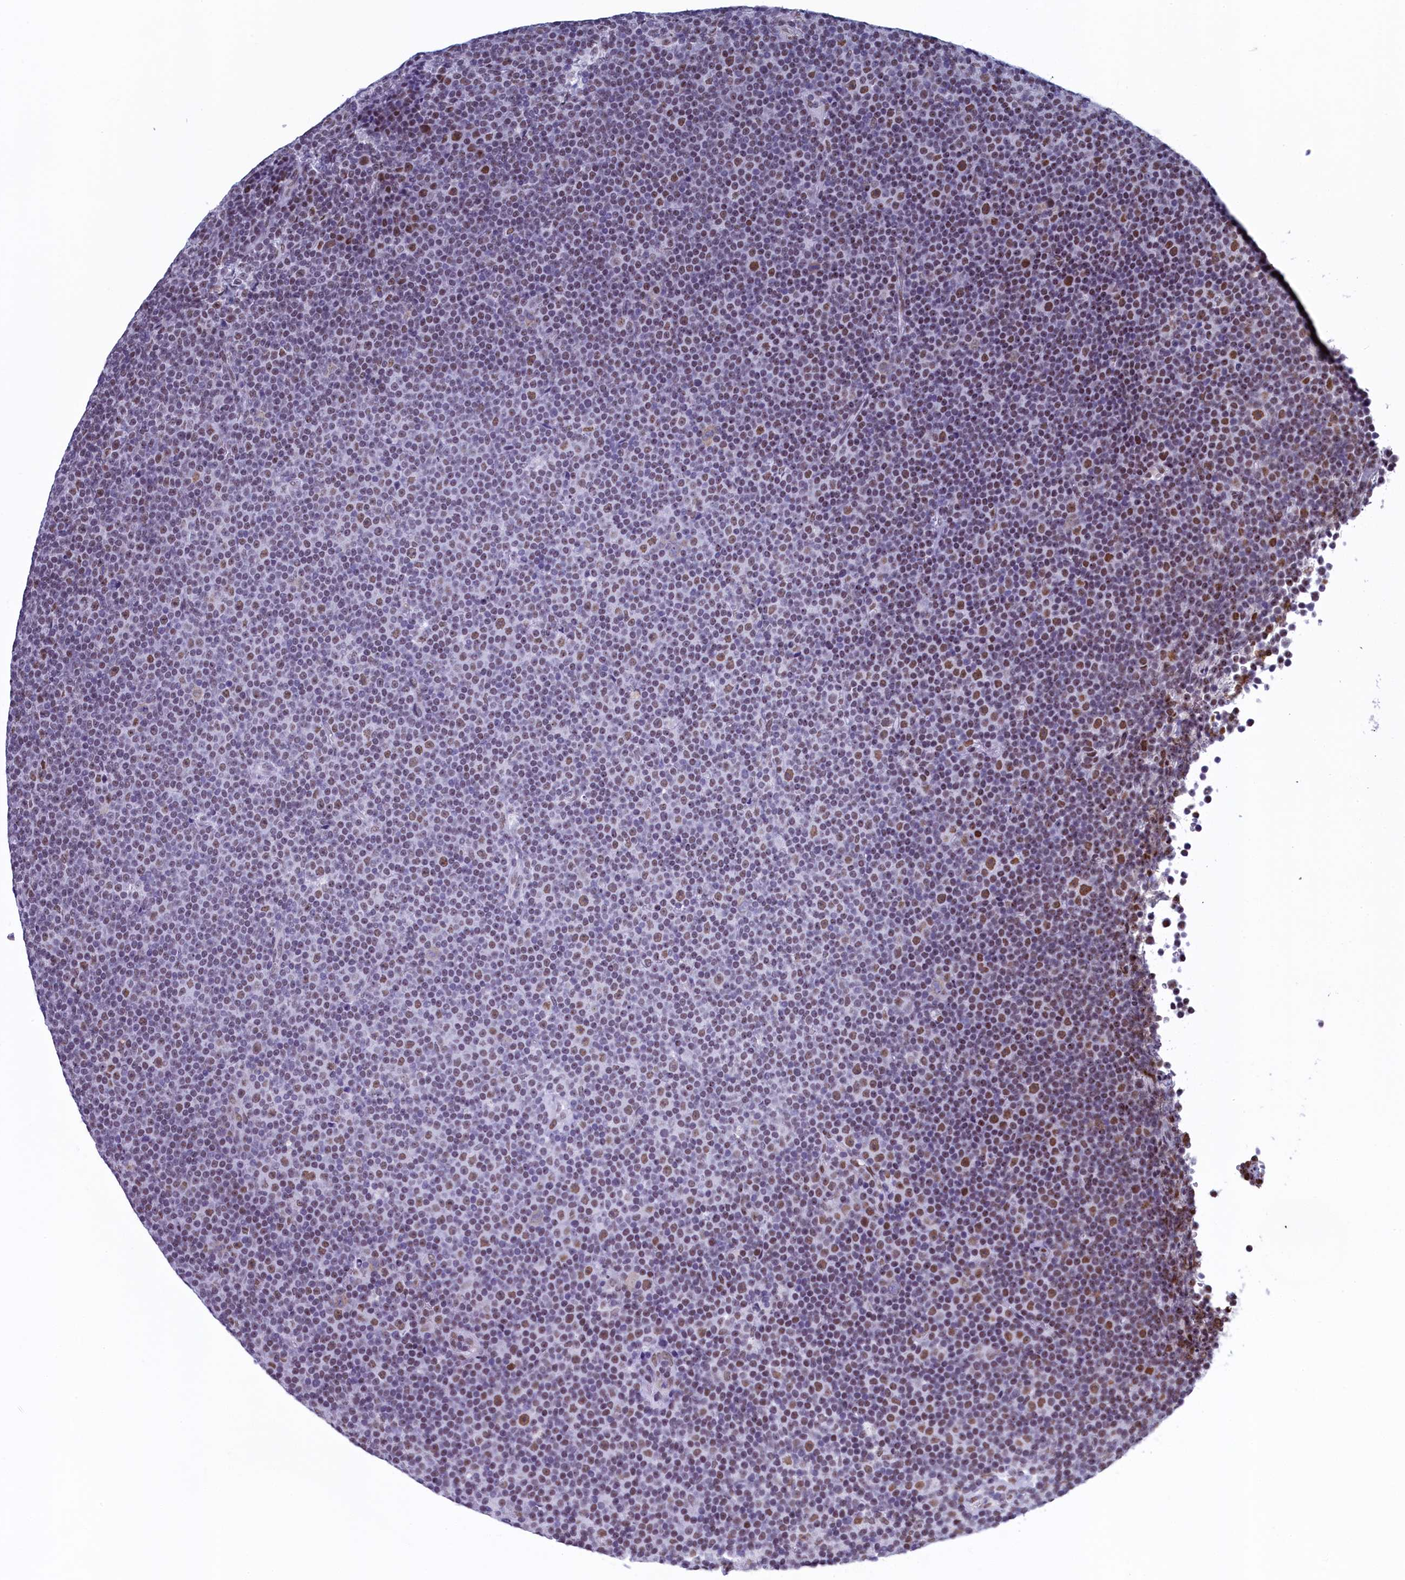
{"staining": {"intensity": "moderate", "quantity": "25%-75%", "location": "nuclear"}, "tissue": "lymphoma", "cell_type": "Tumor cells", "image_type": "cancer", "snomed": [{"axis": "morphology", "description": "Malignant lymphoma, non-Hodgkin's type, Low grade"}, {"axis": "topography", "description": "Lymph node"}], "caption": "DAB immunohistochemical staining of lymphoma exhibits moderate nuclear protein positivity in approximately 25%-75% of tumor cells. Immunohistochemistry (ihc) stains the protein in brown and the nuclei are stained blue.", "gene": "SUGP2", "patient": {"sex": "female", "age": 67}}